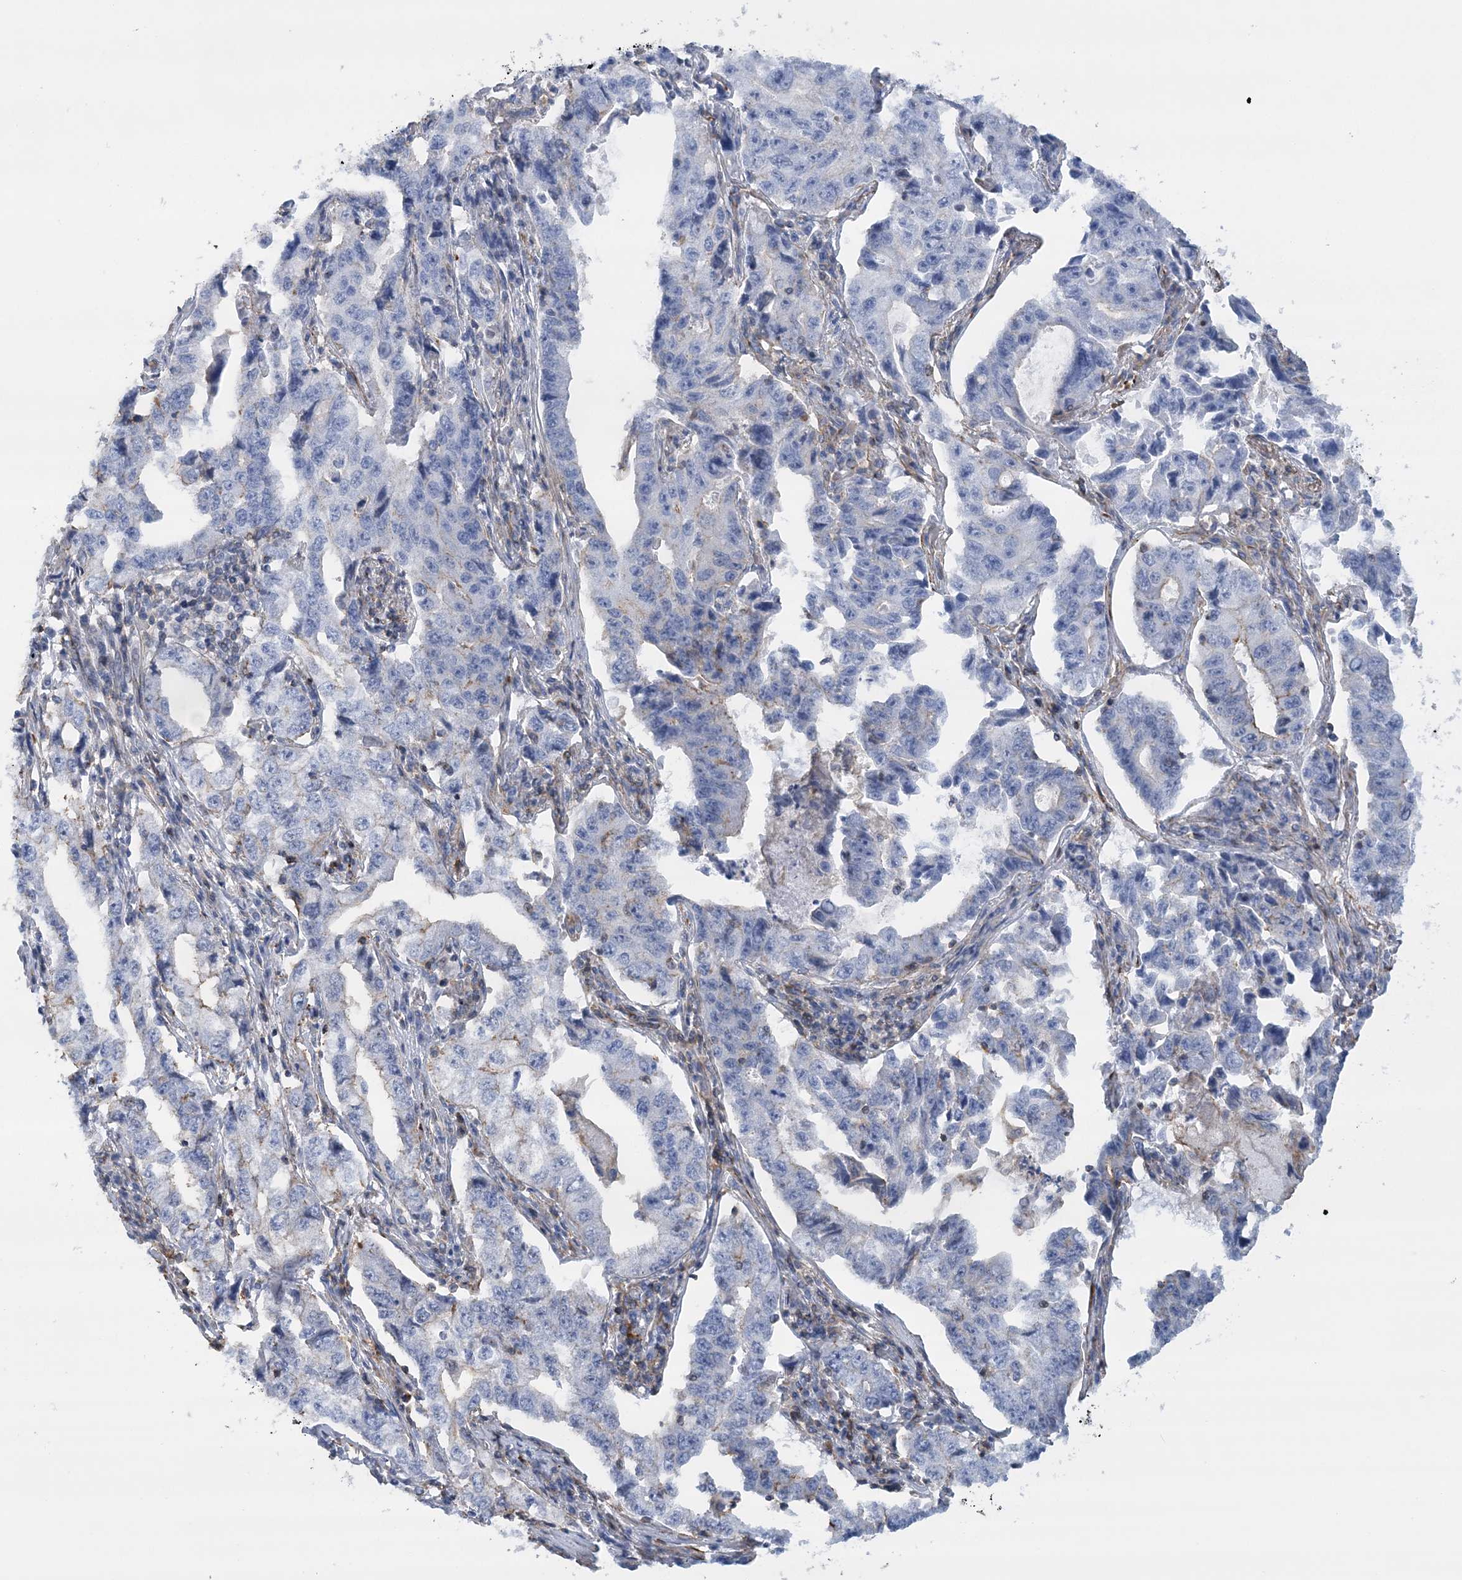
{"staining": {"intensity": "negative", "quantity": "none", "location": "none"}, "tissue": "lung cancer", "cell_type": "Tumor cells", "image_type": "cancer", "snomed": [{"axis": "morphology", "description": "Adenocarcinoma, NOS"}, {"axis": "topography", "description": "Lung"}], "caption": "A high-resolution photomicrograph shows IHC staining of lung cancer, which exhibits no significant positivity in tumor cells. (Immunohistochemistry, brightfield microscopy, high magnification).", "gene": "C11orf21", "patient": {"sex": "female", "age": 51}}